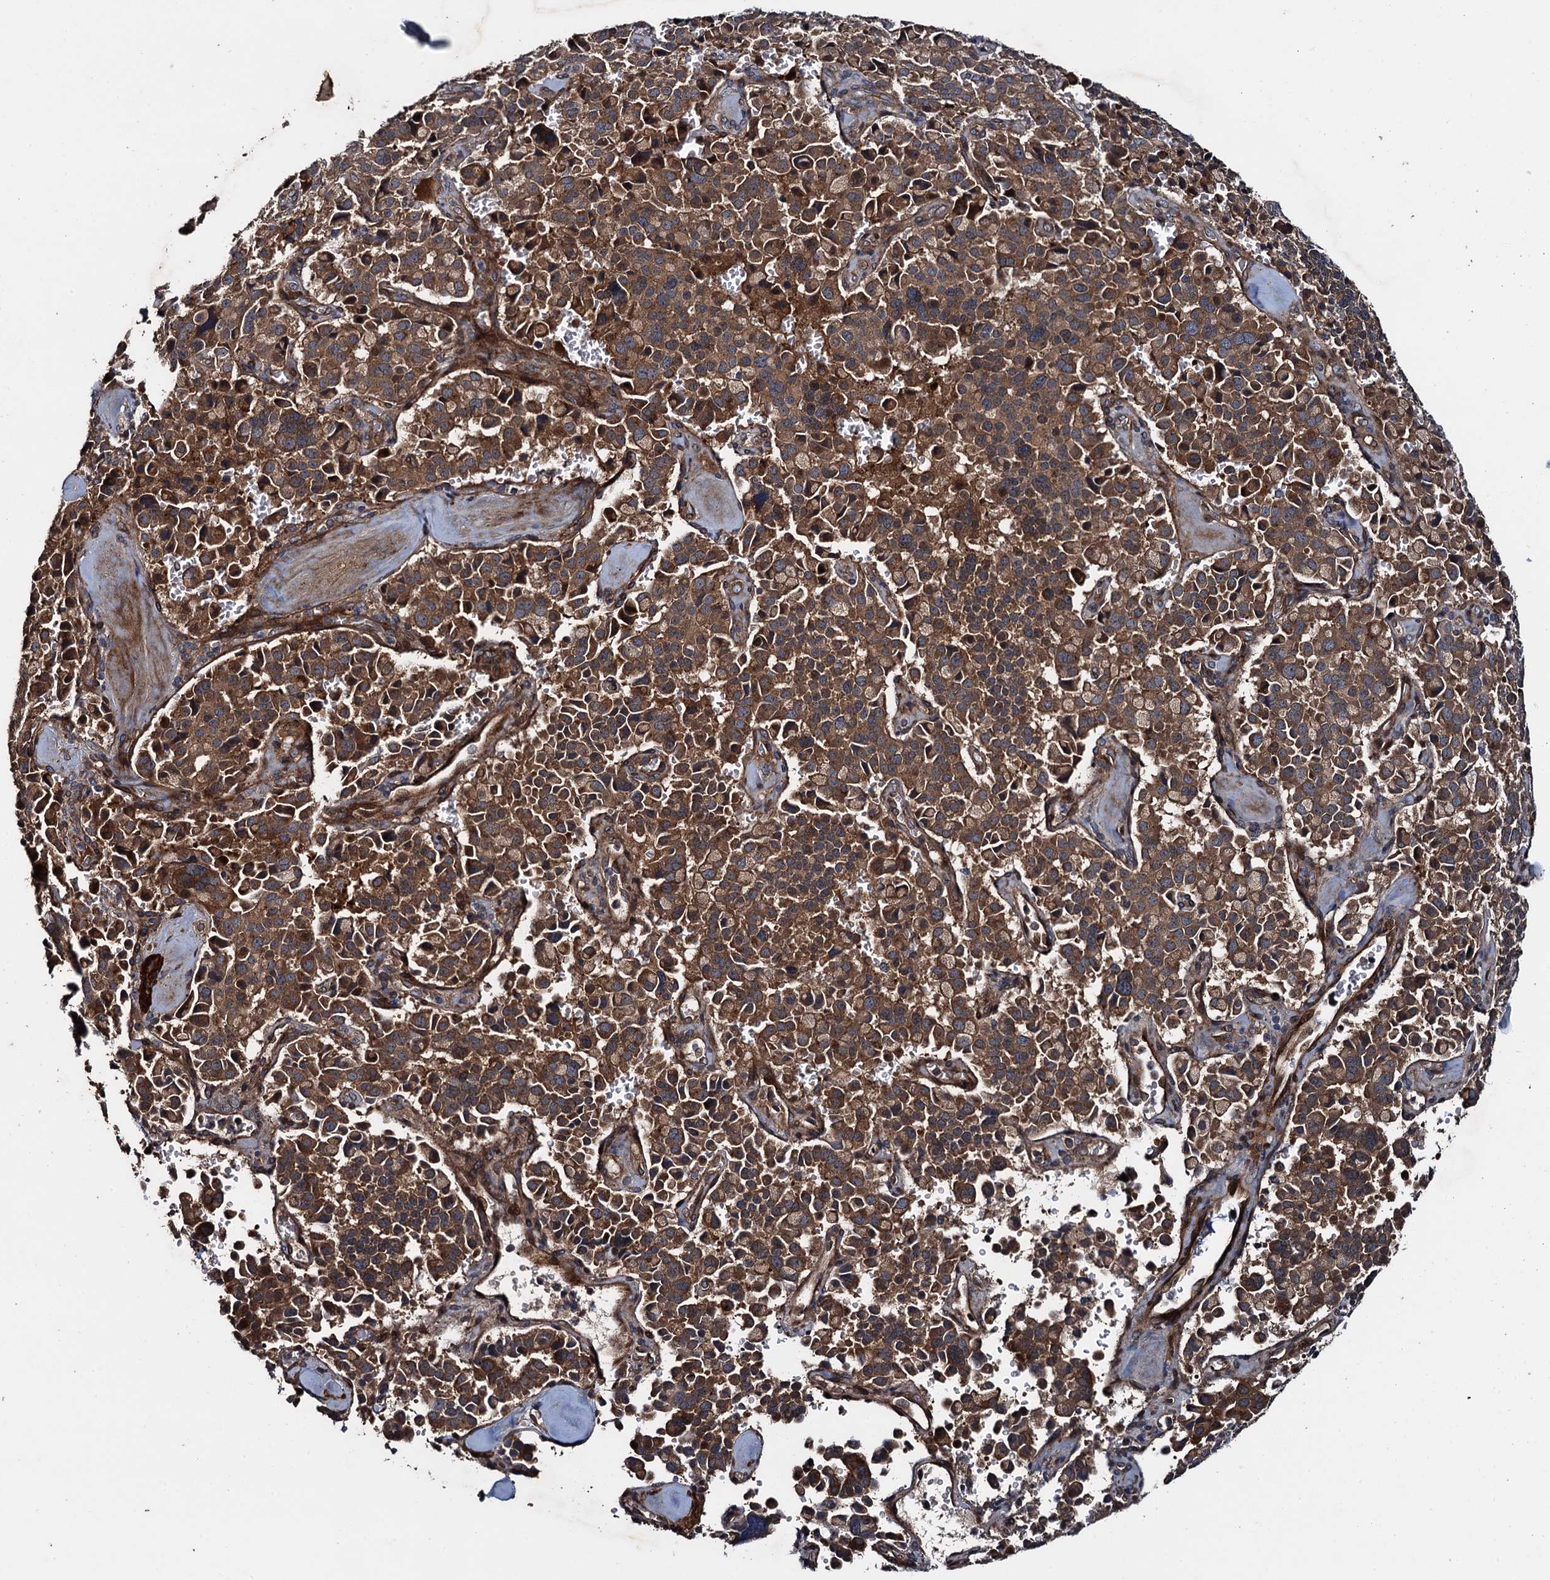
{"staining": {"intensity": "strong", "quantity": ">75%", "location": "cytoplasmic/membranous"}, "tissue": "pancreatic cancer", "cell_type": "Tumor cells", "image_type": "cancer", "snomed": [{"axis": "morphology", "description": "Adenocarcinoma, NOS"}, {"axis": "topography", "description": "Pancreas"}], "caption": "The immunohistochemical stain shows strong cytoplasmic/membranous staining in tumor cells of pancreatic cancer (adenocarcinoma) tissue.", "gene": "RHOBTB1", "patient": {"sex": "male", "age": 65}}